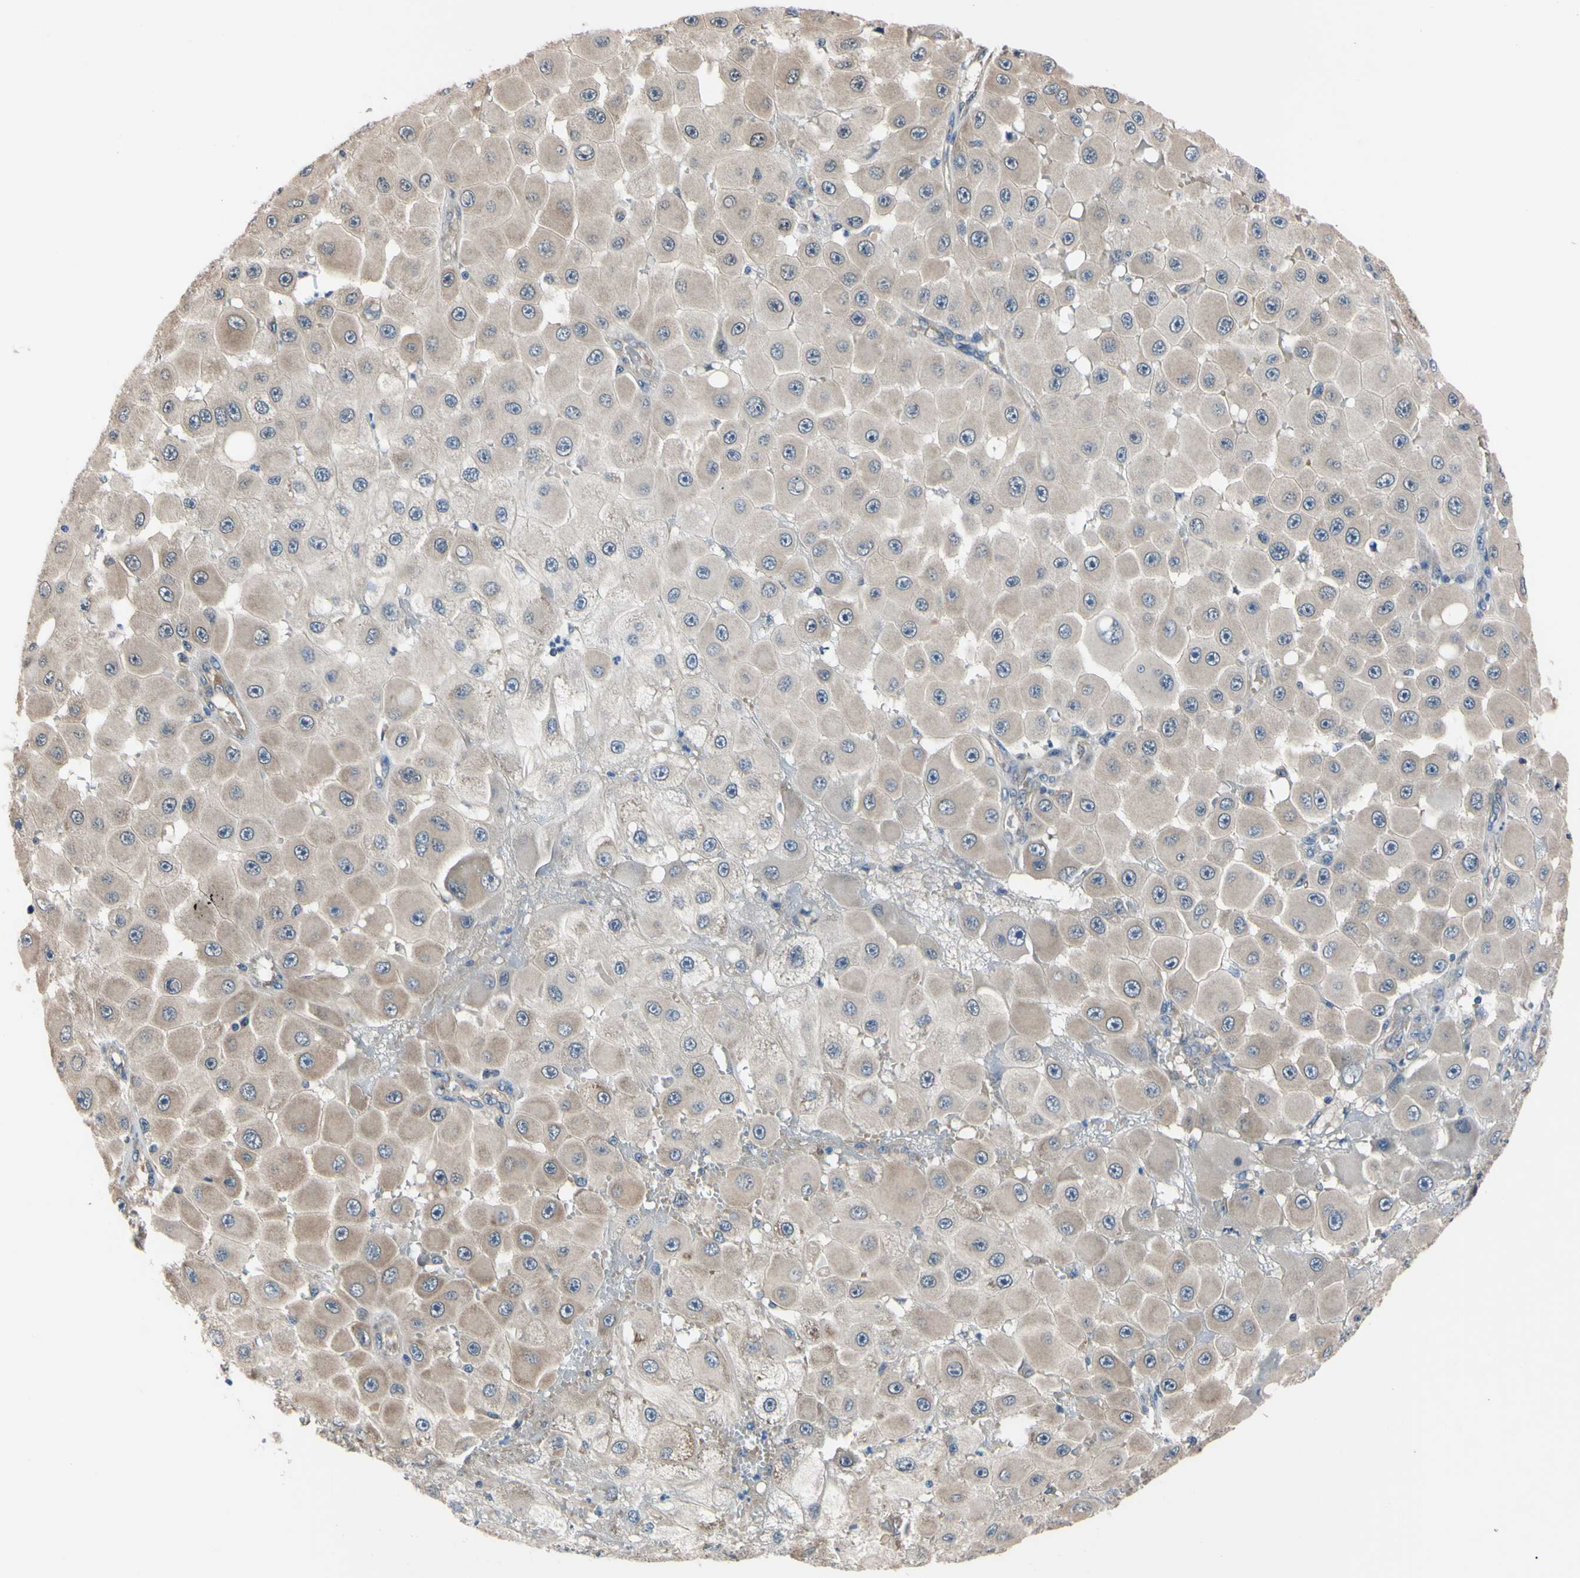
{"staining": {"intensity": "moderate", "quantity": "<25%", "location": "cytoplasmic/membranous"}, "tissue": "melanoma", "cell_type": "Tumor cells", "image_type": "cancer", "snomed": [{"axis": "morphology", "description": "Malignant melanoma, NOS"}, {"axis": "topography", "description": "Skin"}], "caption": "Tumor cells show low levels of moderate cytoplasmic/membranous staining in about <25% of cells in melanoma.", "gene": "RARS1", "patient": {"sex": "female", "age": 81}}